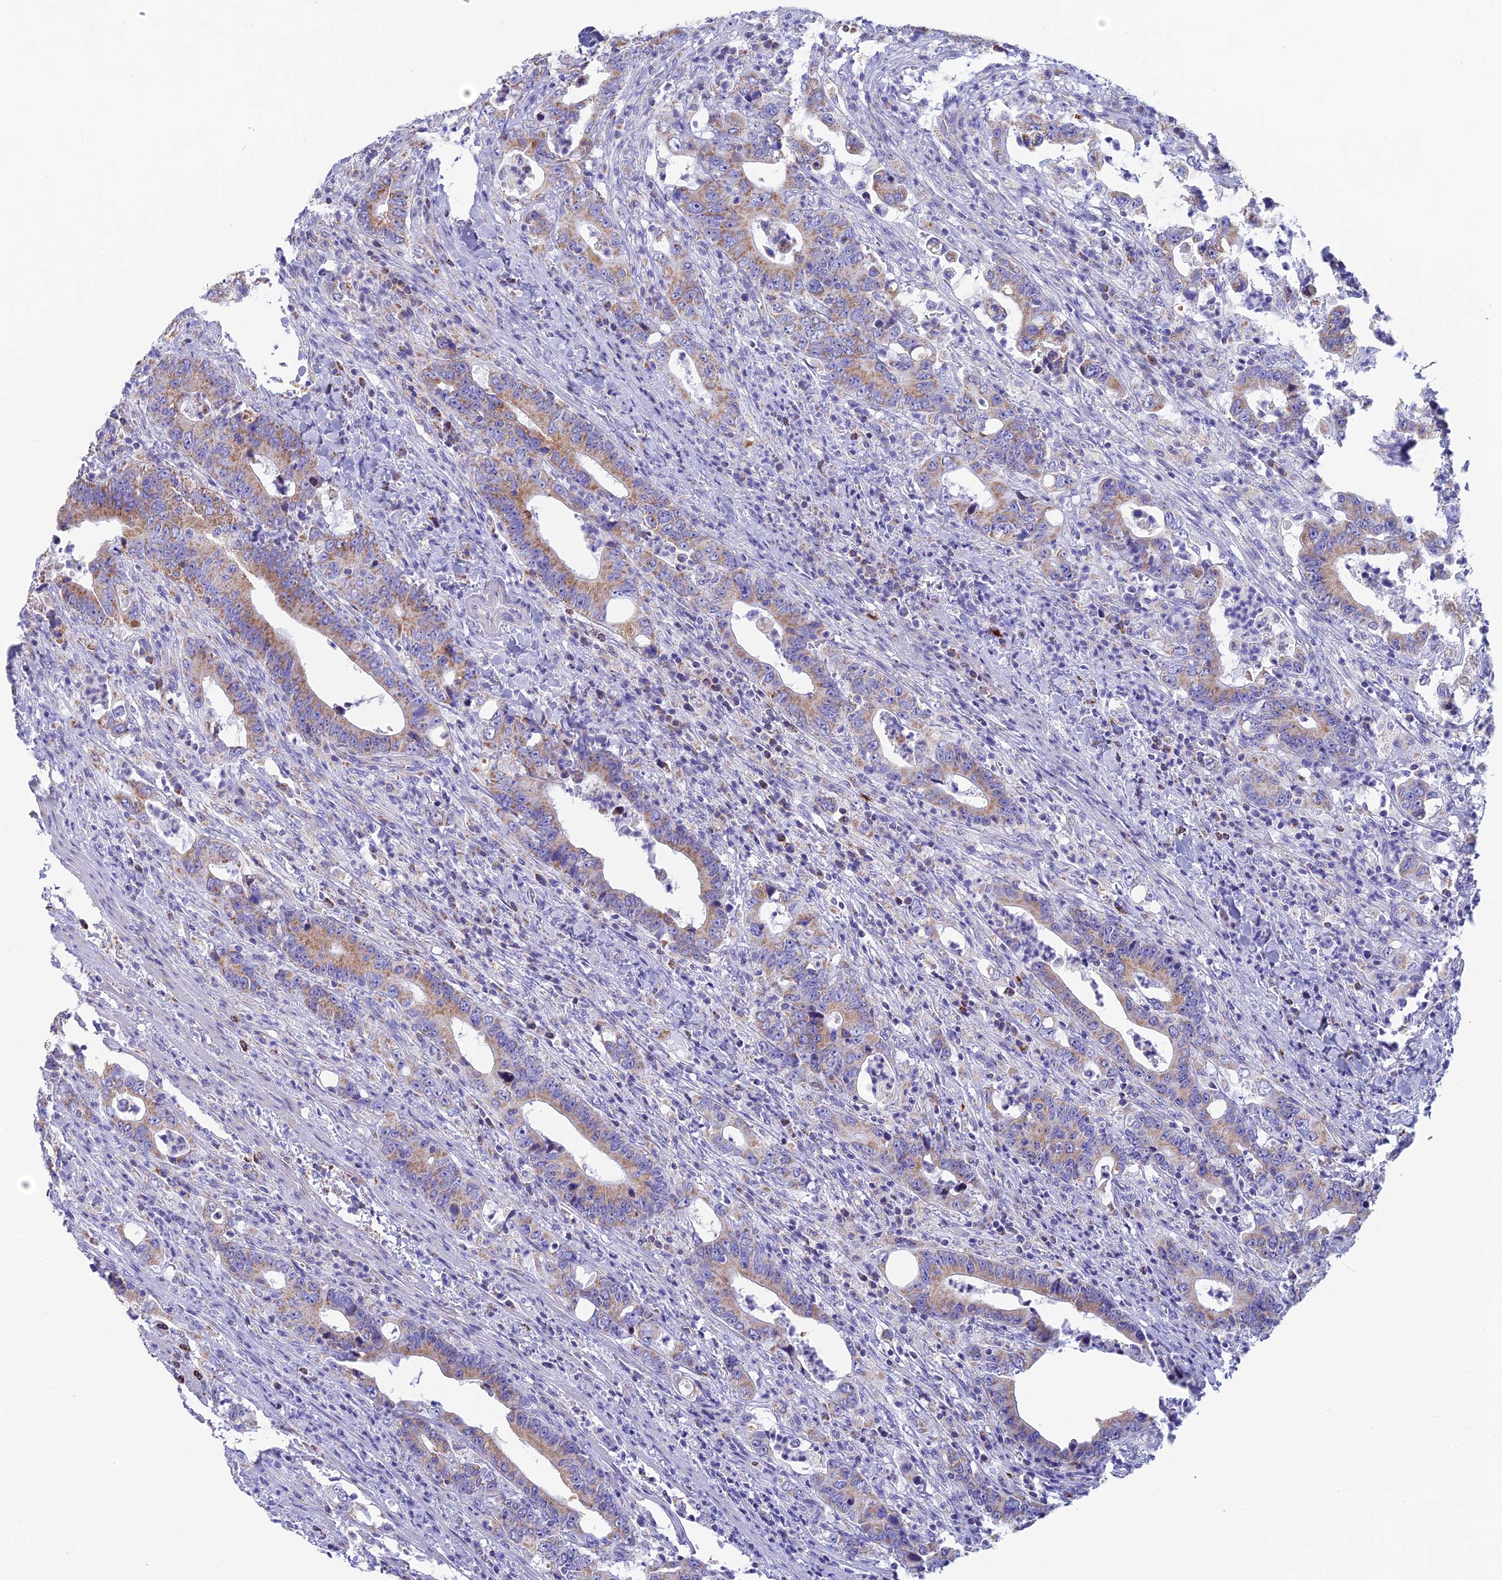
{"staining": {"intensity": "moderate", "quantity": ">75%", "location": "cytoplasmic/membranous"}, "tissue": "colorectal cancer", "cell_type": "Tumor cells", "image_type": "cancer", "snomed": [{"axis": "morphology", "description": "Adenocarcinoma, NOS"}, {"axis": "topography", "description": "Colon"}], "caption": "IHC staining of colorectal cancer, which exhibits medium levels of moderate cytoplasmic/membranous positivity in approximately >75% of tumor cells indicating moderate cytoplasmic/membranous protein expression. The staining was performed using DAB (3,3'-diaminobenzidine) (brown) for protein detection and nuclei were counterstained in hematoxylin (blue).", "gene": "CS", "patient": {"sex": "female", "age": 75}}